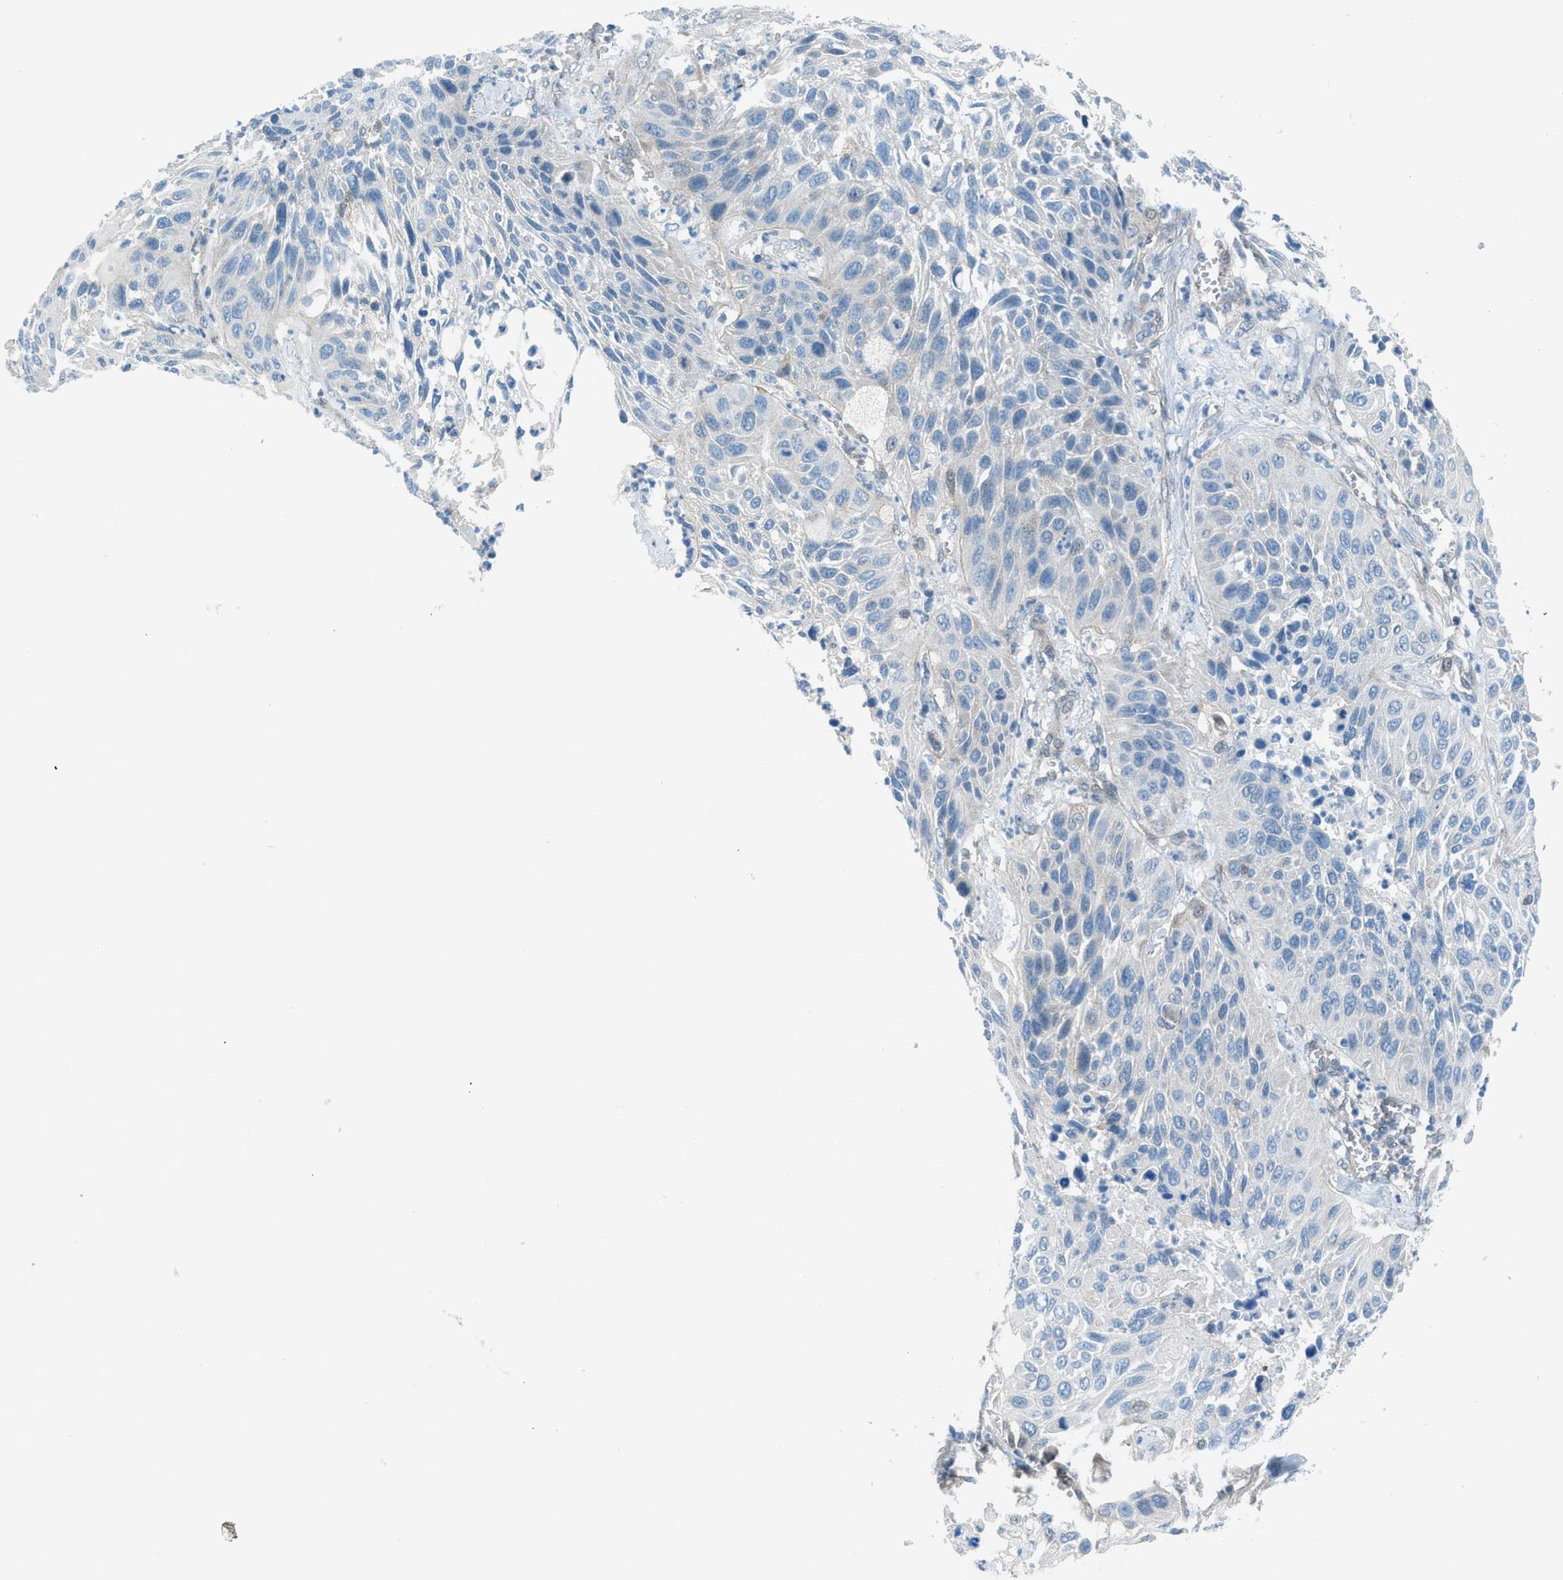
{"staining": {"intensity": "negative", "quantity": "none", "location": "none"}, "tissue": "lung cancer", "cell_type": "Tumor cells", "image_type": "cancer", "snomed": [{"axis": "morphology", "description": "Squamous cell carcinoma, NOS"}, {"axis": "topography", "description": "Lung"}], "caption": "Tumor cells are negative for brown protein staining in lung cancer. (Brightfield microscopy of DAB immunohistochemistry (IHC) at high magnification).", "gene": "PRKN", "patient": {"sex": "female", "age": 76}}